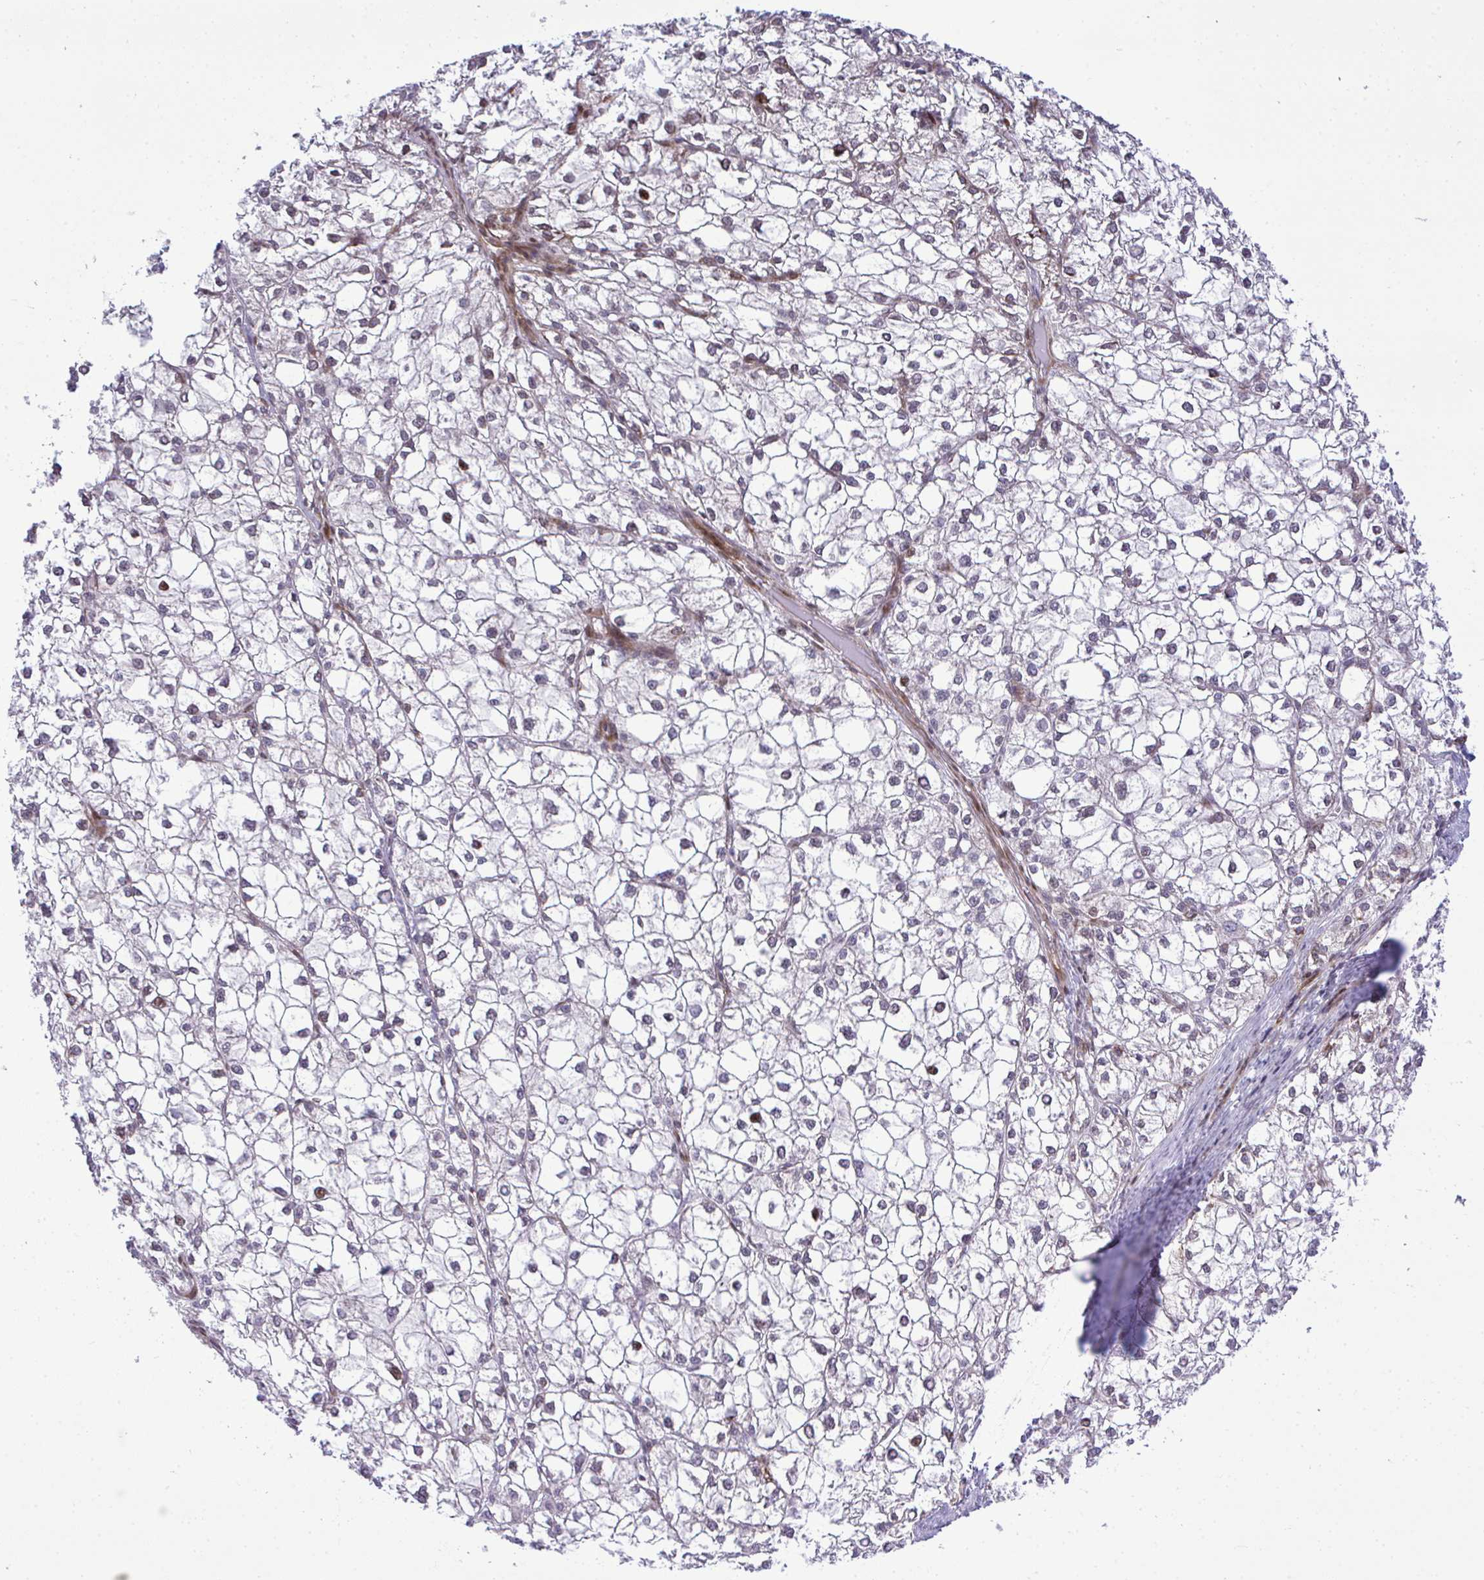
{"staining": {"intensity": "weak", "quantity": "<25%", "location": "nuclear"}, "tissue": "liver cancer", "cell_type": "Tumor cells", "image_type": "cancer", "snomed": [{"axis": "morphology", "description": "Carcinoma, Hepatocellular, NOS"}, {"axis": "topography", "description": "Liver"}], "caption": "An immunohistochemistry (IHC) image of liver cancer (hepatocellular carcinoma) is shown. There is no staining in tumor cells of liver cancer (hepatocellular carcinoma).", "gene": "CASTOR2", "patient": {"sex": "female", "age": 43}}